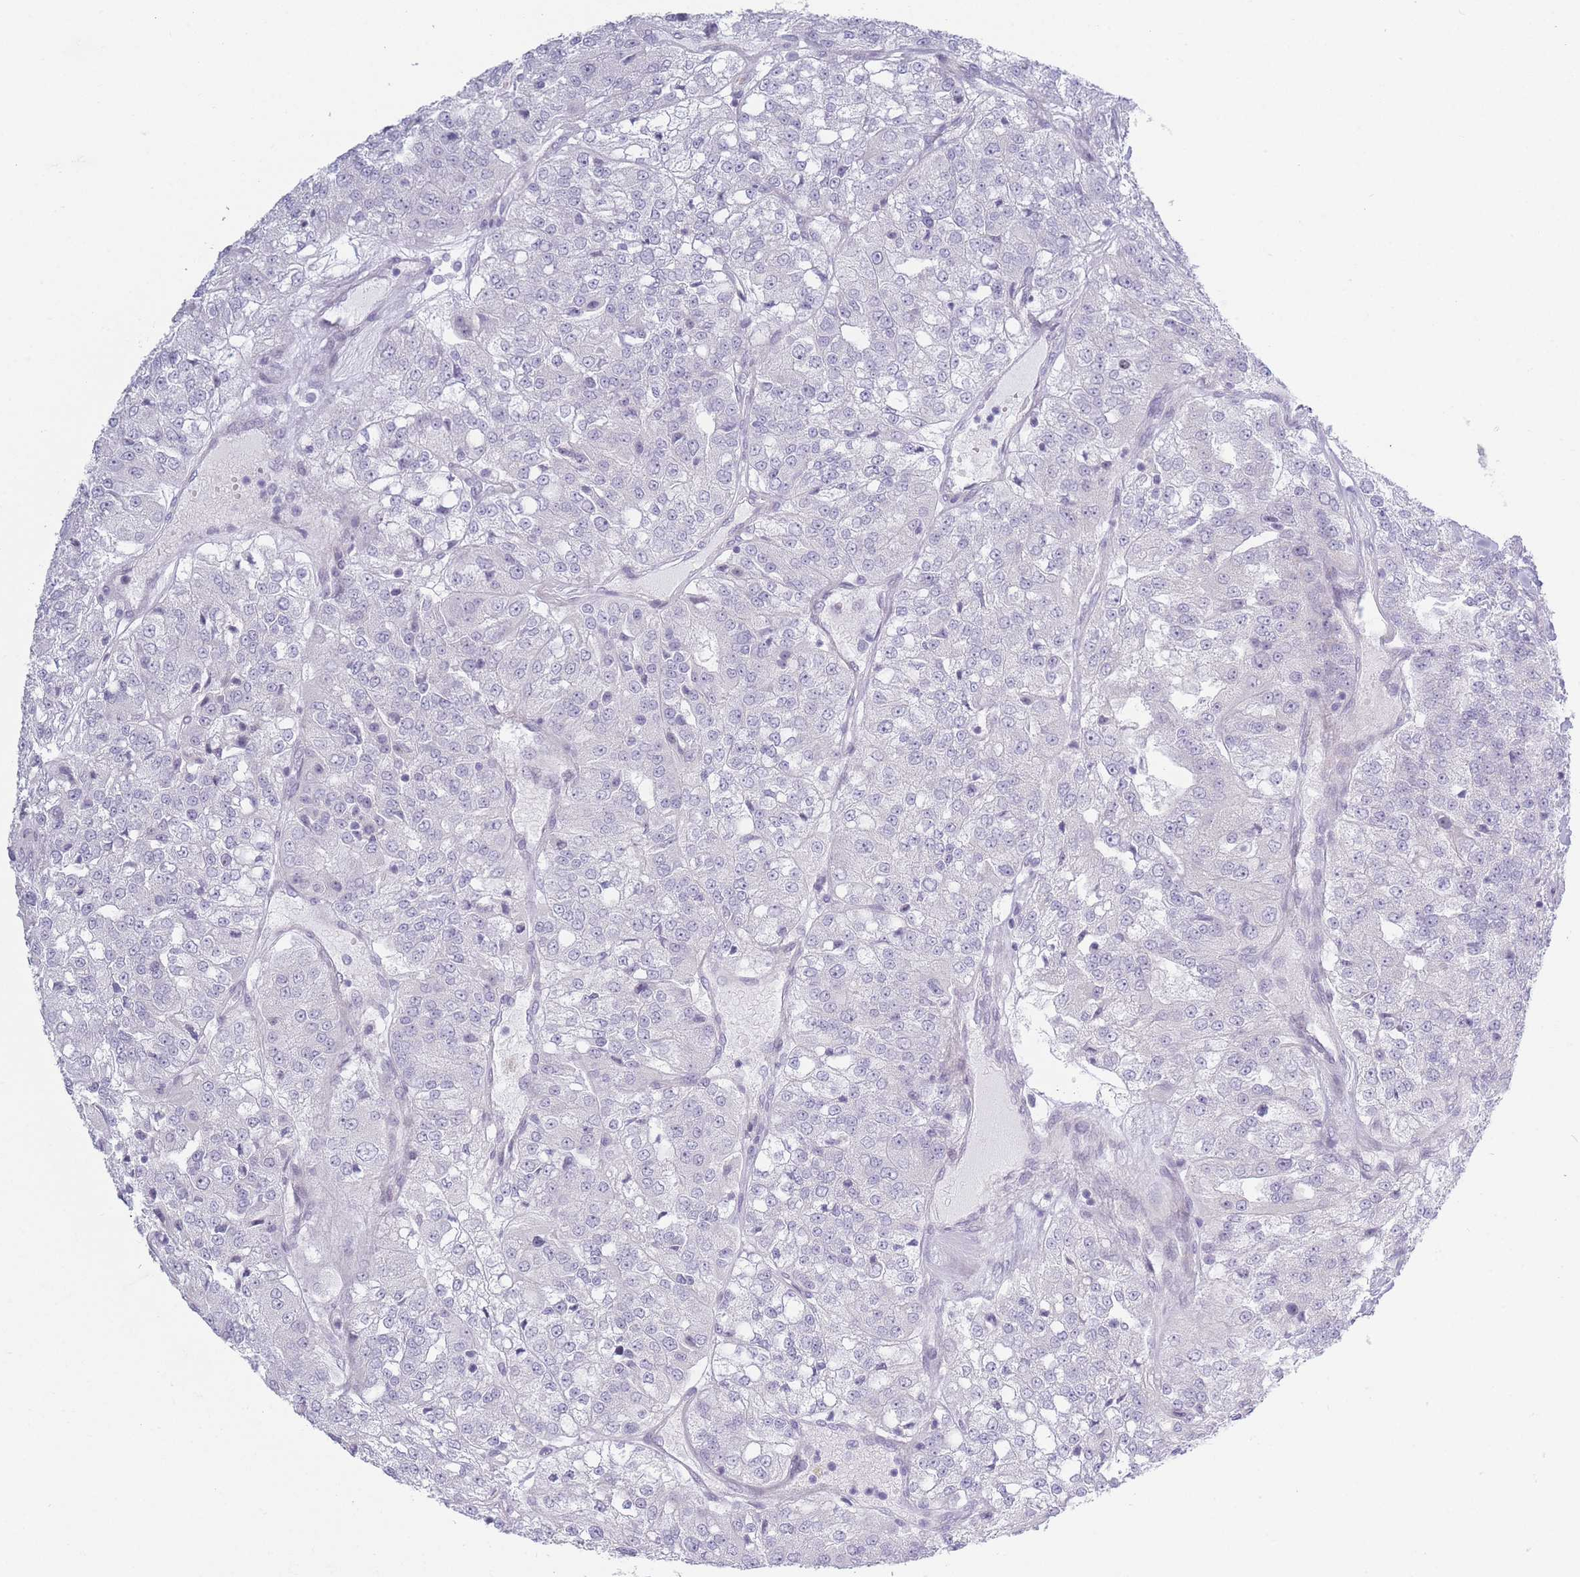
{"staining": {"intensity": "negative", "quantity": "none", "location": "none"}, "tissue": "renal cancer", "cell_type": "Tumor cells", "image_type": "cancer", "snomed": [{"axis": "morphology", "description": "Adenocarcinoma, NOS"}, {"axis": "topography", "description": "Kidney"}], "caption": "Tumor cells show no significant protein positivity in adenocarcinoma (renal).", "gene": "PLEKHG2", "patient": {"sex": "female", "age": 63}}